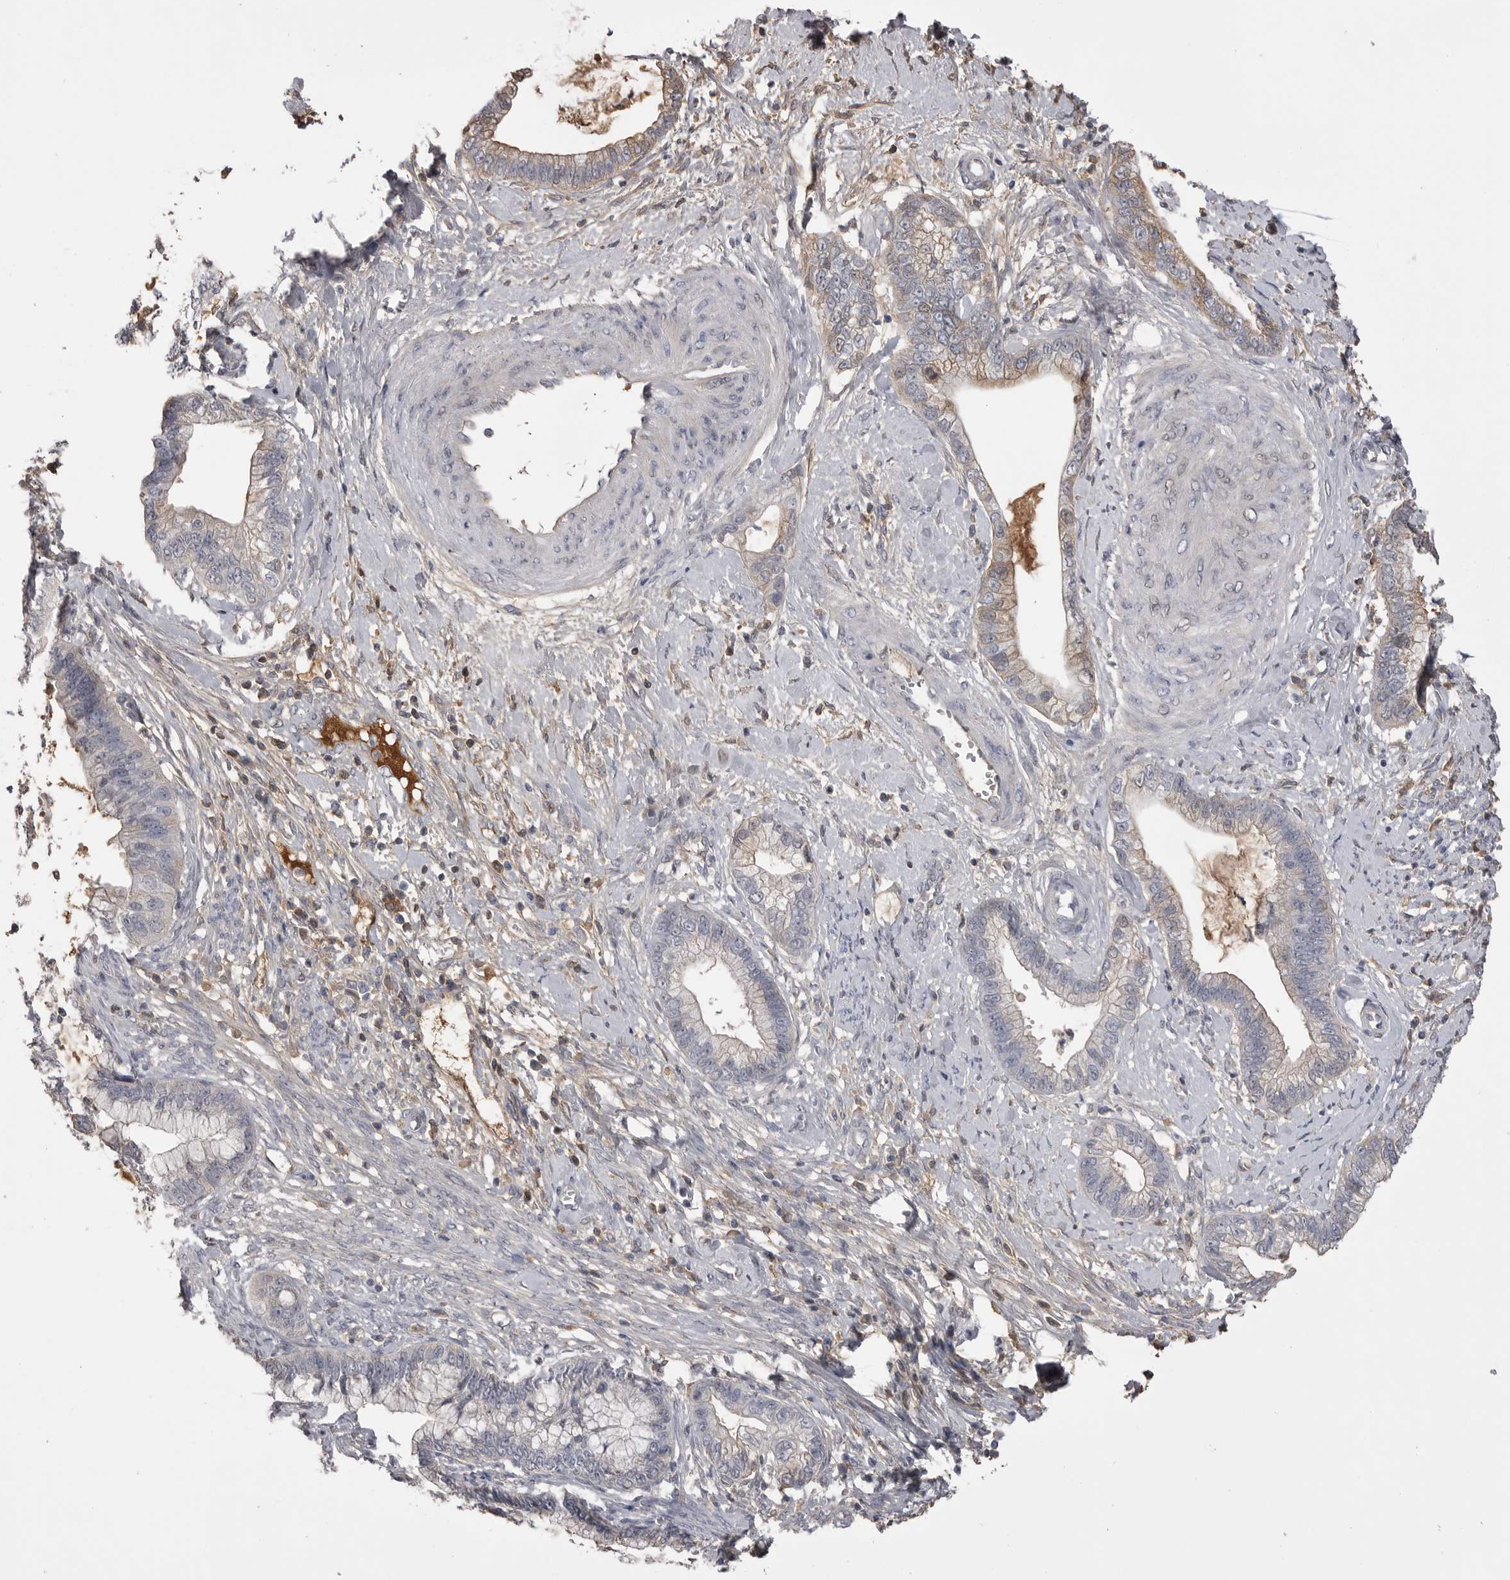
{"staining": {"intensity": "moderate", "quantity": "<25%", "location": "cytoplasmic/membranous"}, "tissue": "cervical cancer", "cell_type": "Tumor cells", "image_type": "cancer", "snomed": [{"axis": "morphology", "description": "Adenocarcinoma, NOS"}, {"axis": "topography", "description": "Cervix"}], "caption": "Cervical cancer stained with immunohistochemistry demonstrates moderate cytoplasmic/membranous staining in about <25% of tumor cells.", "gene": "AHSG", "patient": {"sex": "female", "age": 44}}